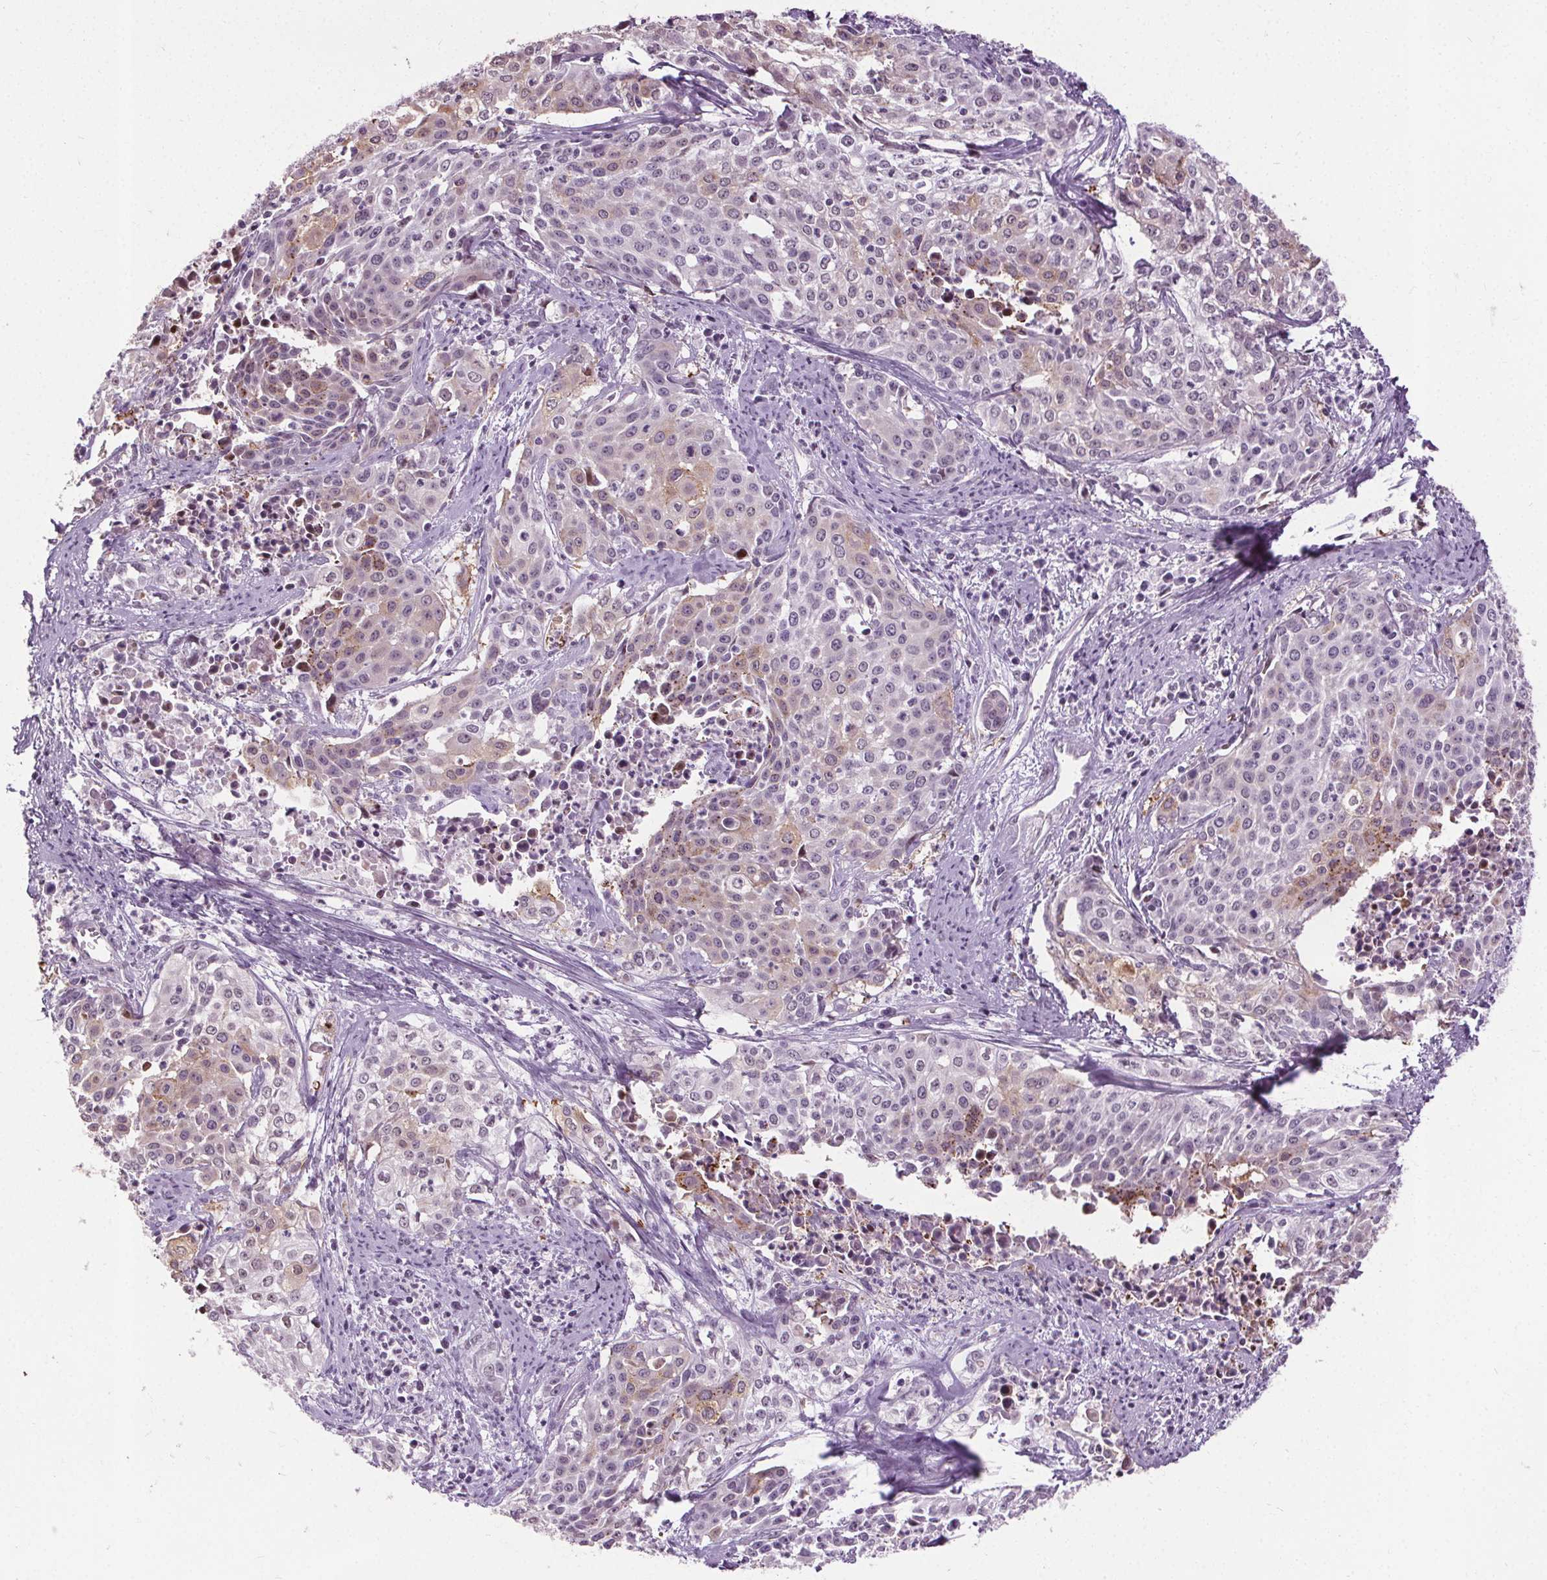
{"staining": {"intensity": "weak", "quantity": "<25%", "location": "cytoplasmic/membranous"}, "tissue": "cervical cancer", "cell_type": "Tumor cells", "image_type": "cancer", "snomed": [{"axis": "morphology", "description": "Squamous cell carcinoma, NOS"}, {"axis": "topography", "description": "Cervix"}], "caption": "Tumor cells show no significant protein staining in cervical squamous cell carcinoma.", "gene": "CEBPA", "patient": {"sex": "female", "age": 39}}